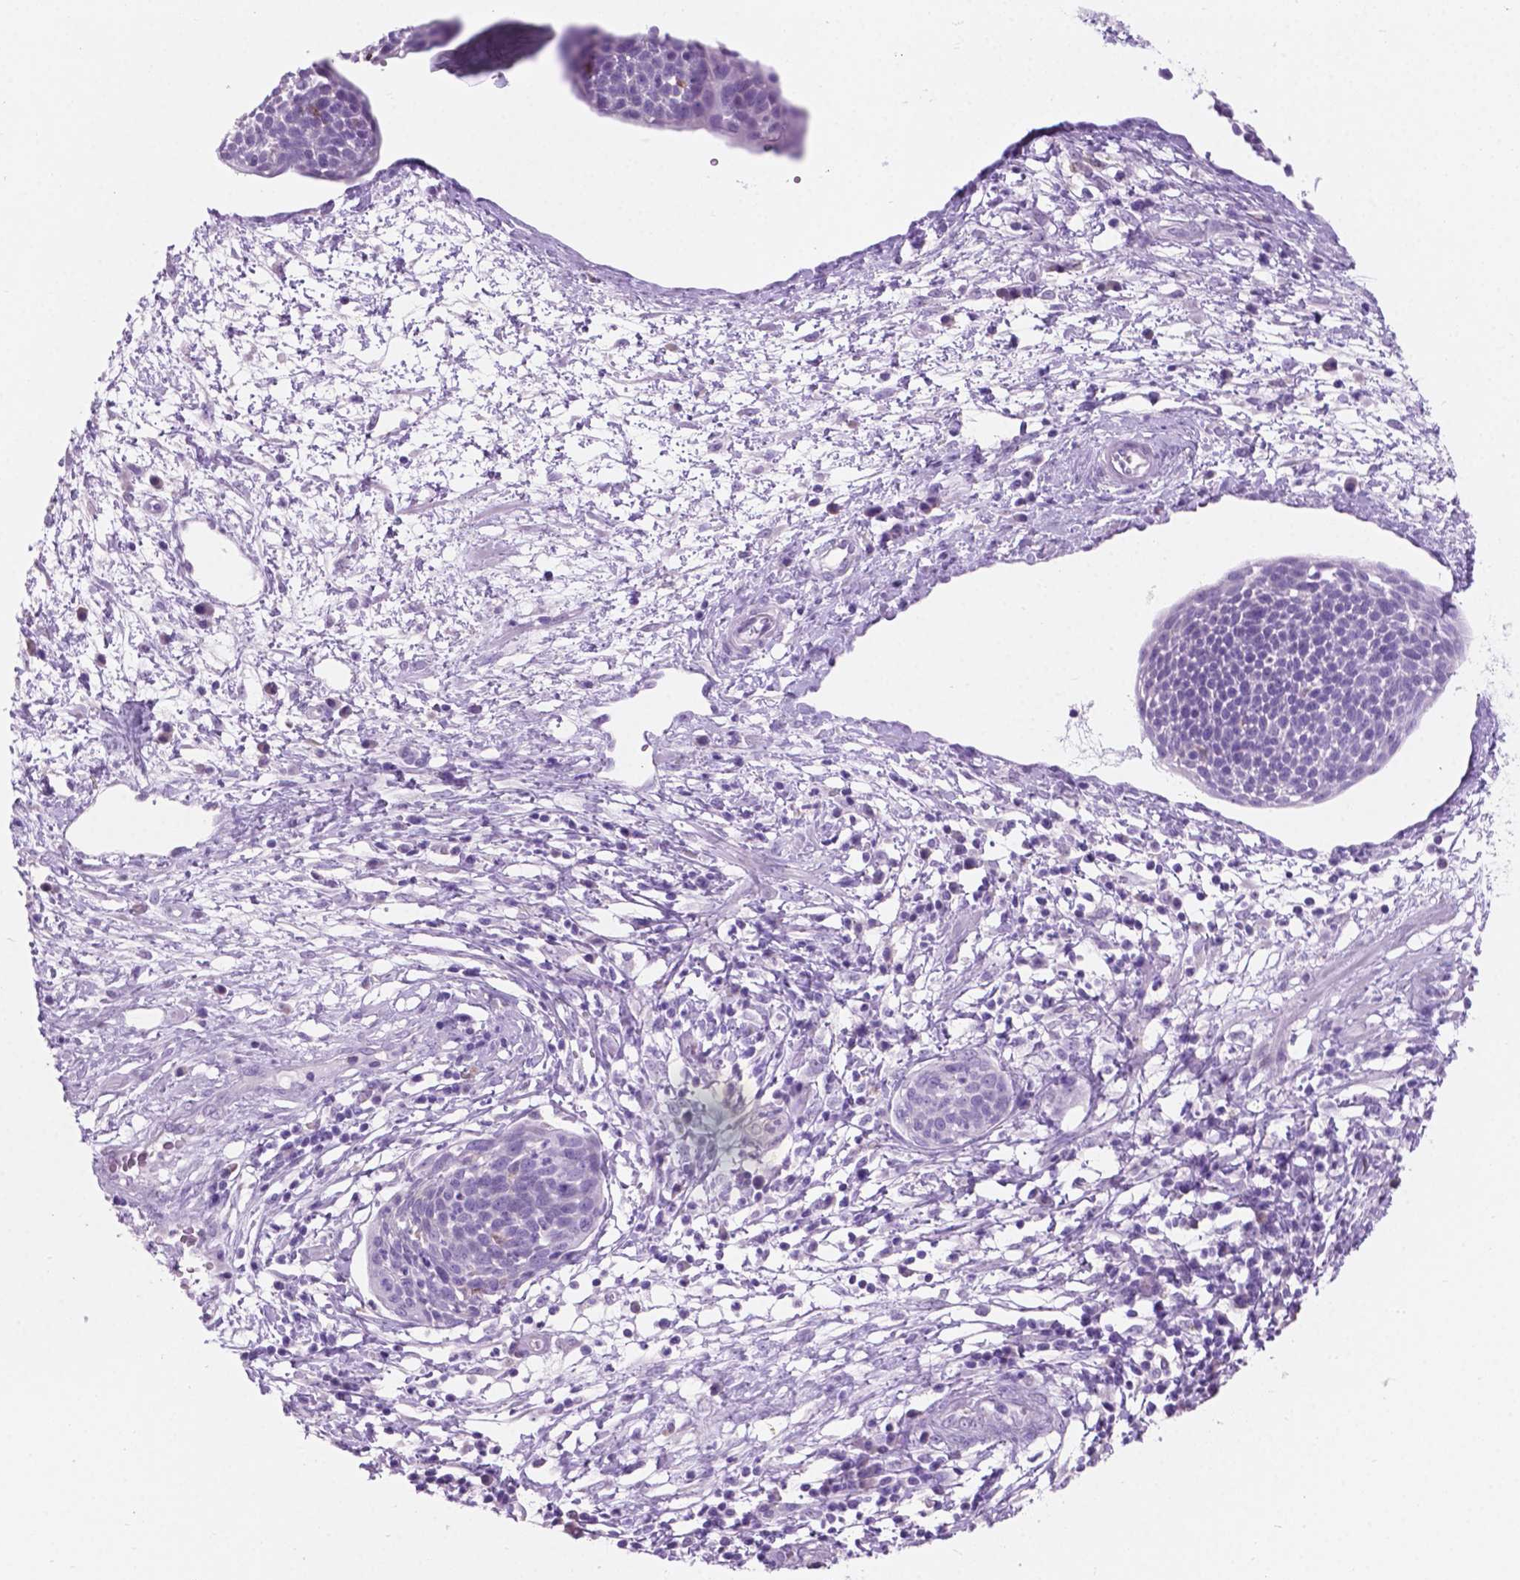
{"staining": {"intensity": "negative", "quantity": "none", "location": "none"}, "tissue": "cervical cancer", "cell_type": "Tumor cells", "image_type": "cancer", "snomed": [{"axis": "morphology", "description": "Squamous cell carcinoma, NOS"}, {"axis": "topography", "description": "Cervix"}], "caption": "This is an immunohistochemistry (IHC) image of human cervical squamous cell carcinoma. There is no expression in tumor cells.", "gene": "GRIN2B", "patient": {"sex": "female", "age": 34}}